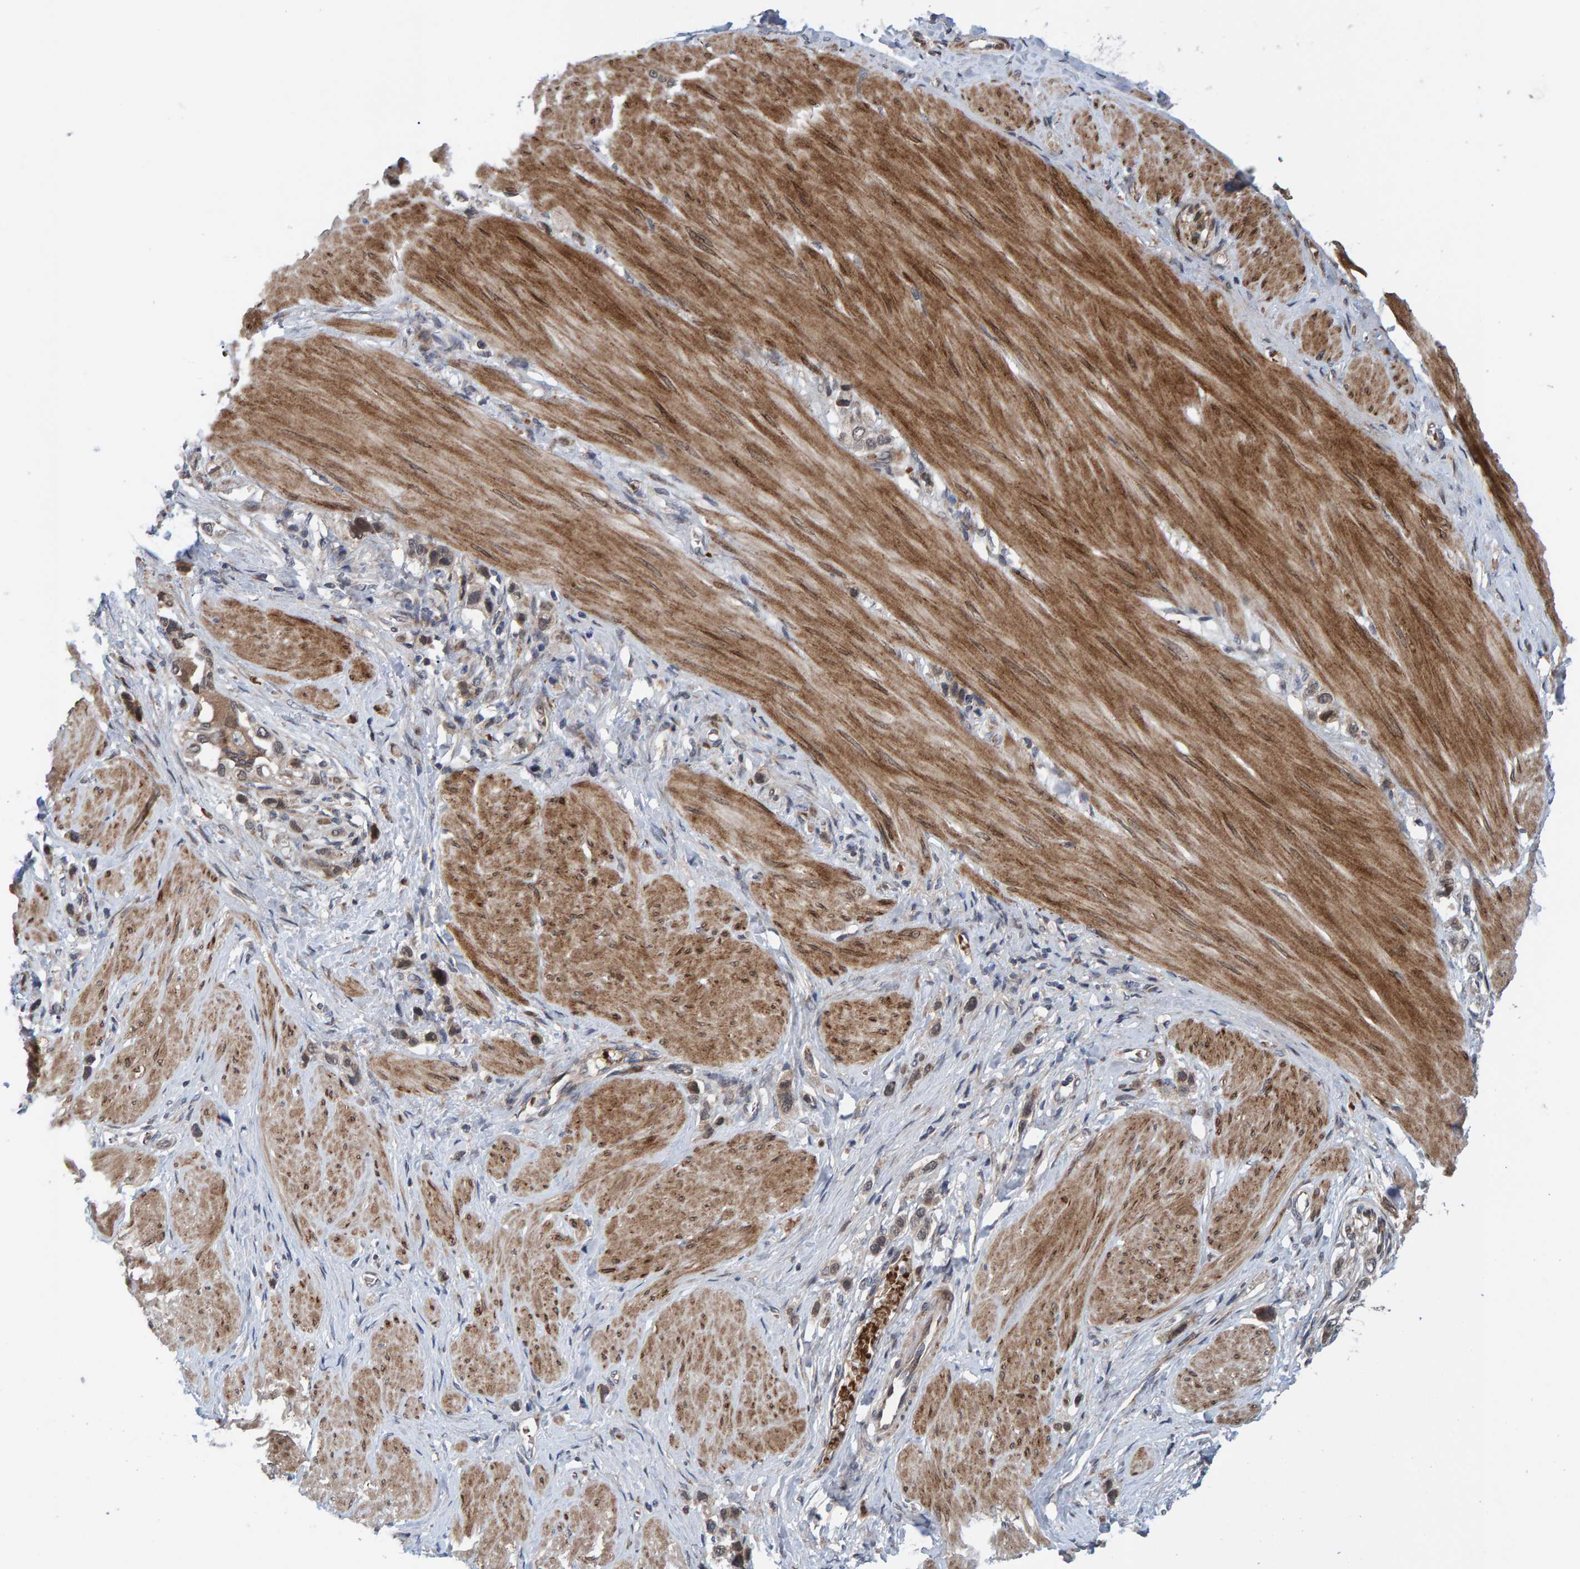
{"staining": {"intensity": "weak", "quantity": ">75%", "location": "nuclear"}, "tissue": "stomach cancer", "cell_type": "Tumor cells", "image_type": "cancer", "snomed": [{"axis": "morphology", "description": "Adenocarcinoma, NOS"}, {"axis": "topography", "description": "Stomach"}], "caption": "A low amount of weak nuclear staining is present in about >75% of tumor cells in stomach adenocarcinoma tissue.", "gene": "MFSD6L", "patient": {"sex": "female", "age": 65}}